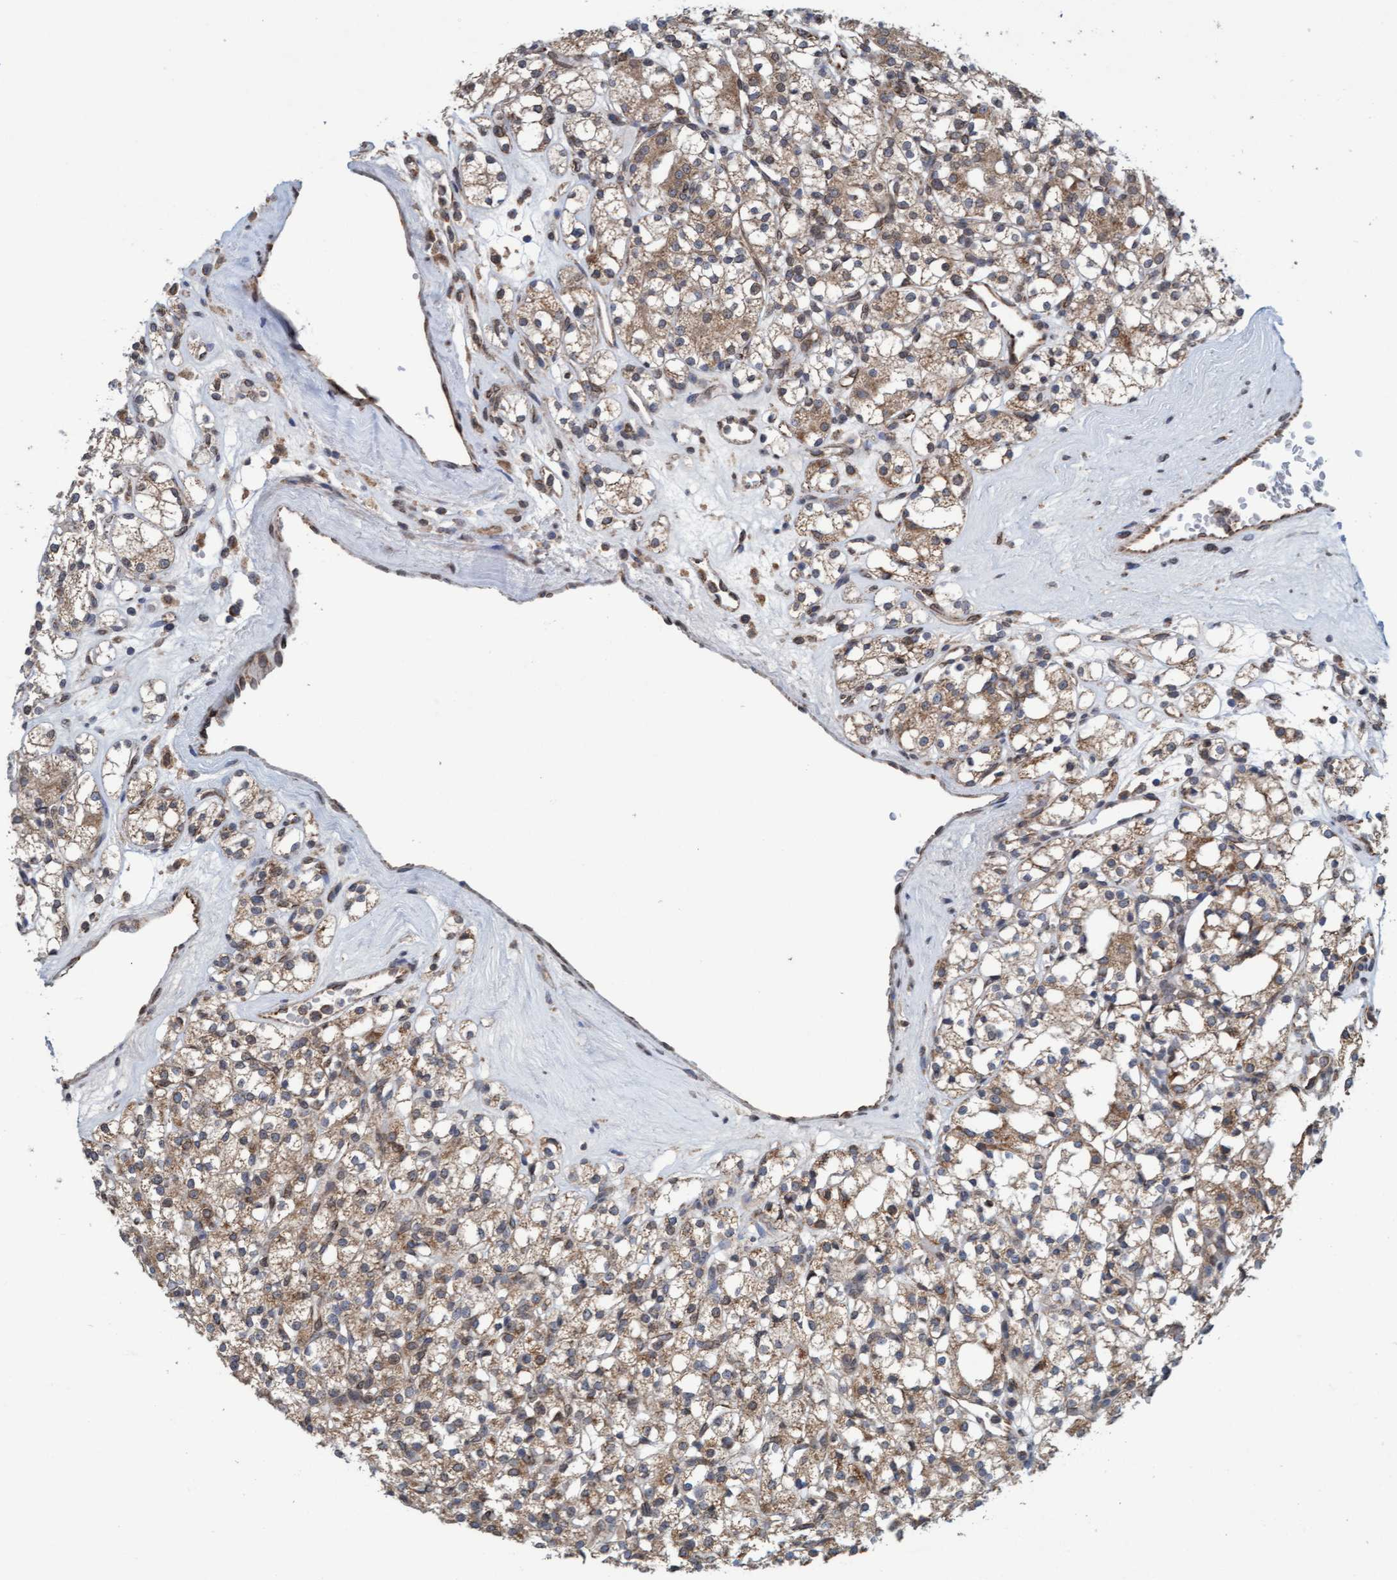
{"staining": {"intensity": "moderate", "quantity": ">75%", "location": "cytoplasmic/membranous"}, "tissue": "renal cancer", "cell_type": "Tumor cells", "image_type": "cancer", "snomed": [{"axis": "morphology", "description": "Adenocarcinoma, NOS"}, {"axis": "topography", "description": "Kidney"}], "caption": "A micrograph of human adenocarcinoma (renal) stained for a protein displays moderate cytoplasmic/membranous brown staining in tumor cells. (DAB (3,3'-diaminobenzidine) IHC with brightfield microscopy, high magnification).", "gene": "MRPS23", "patient": {"sex": "male", "age": 77}}